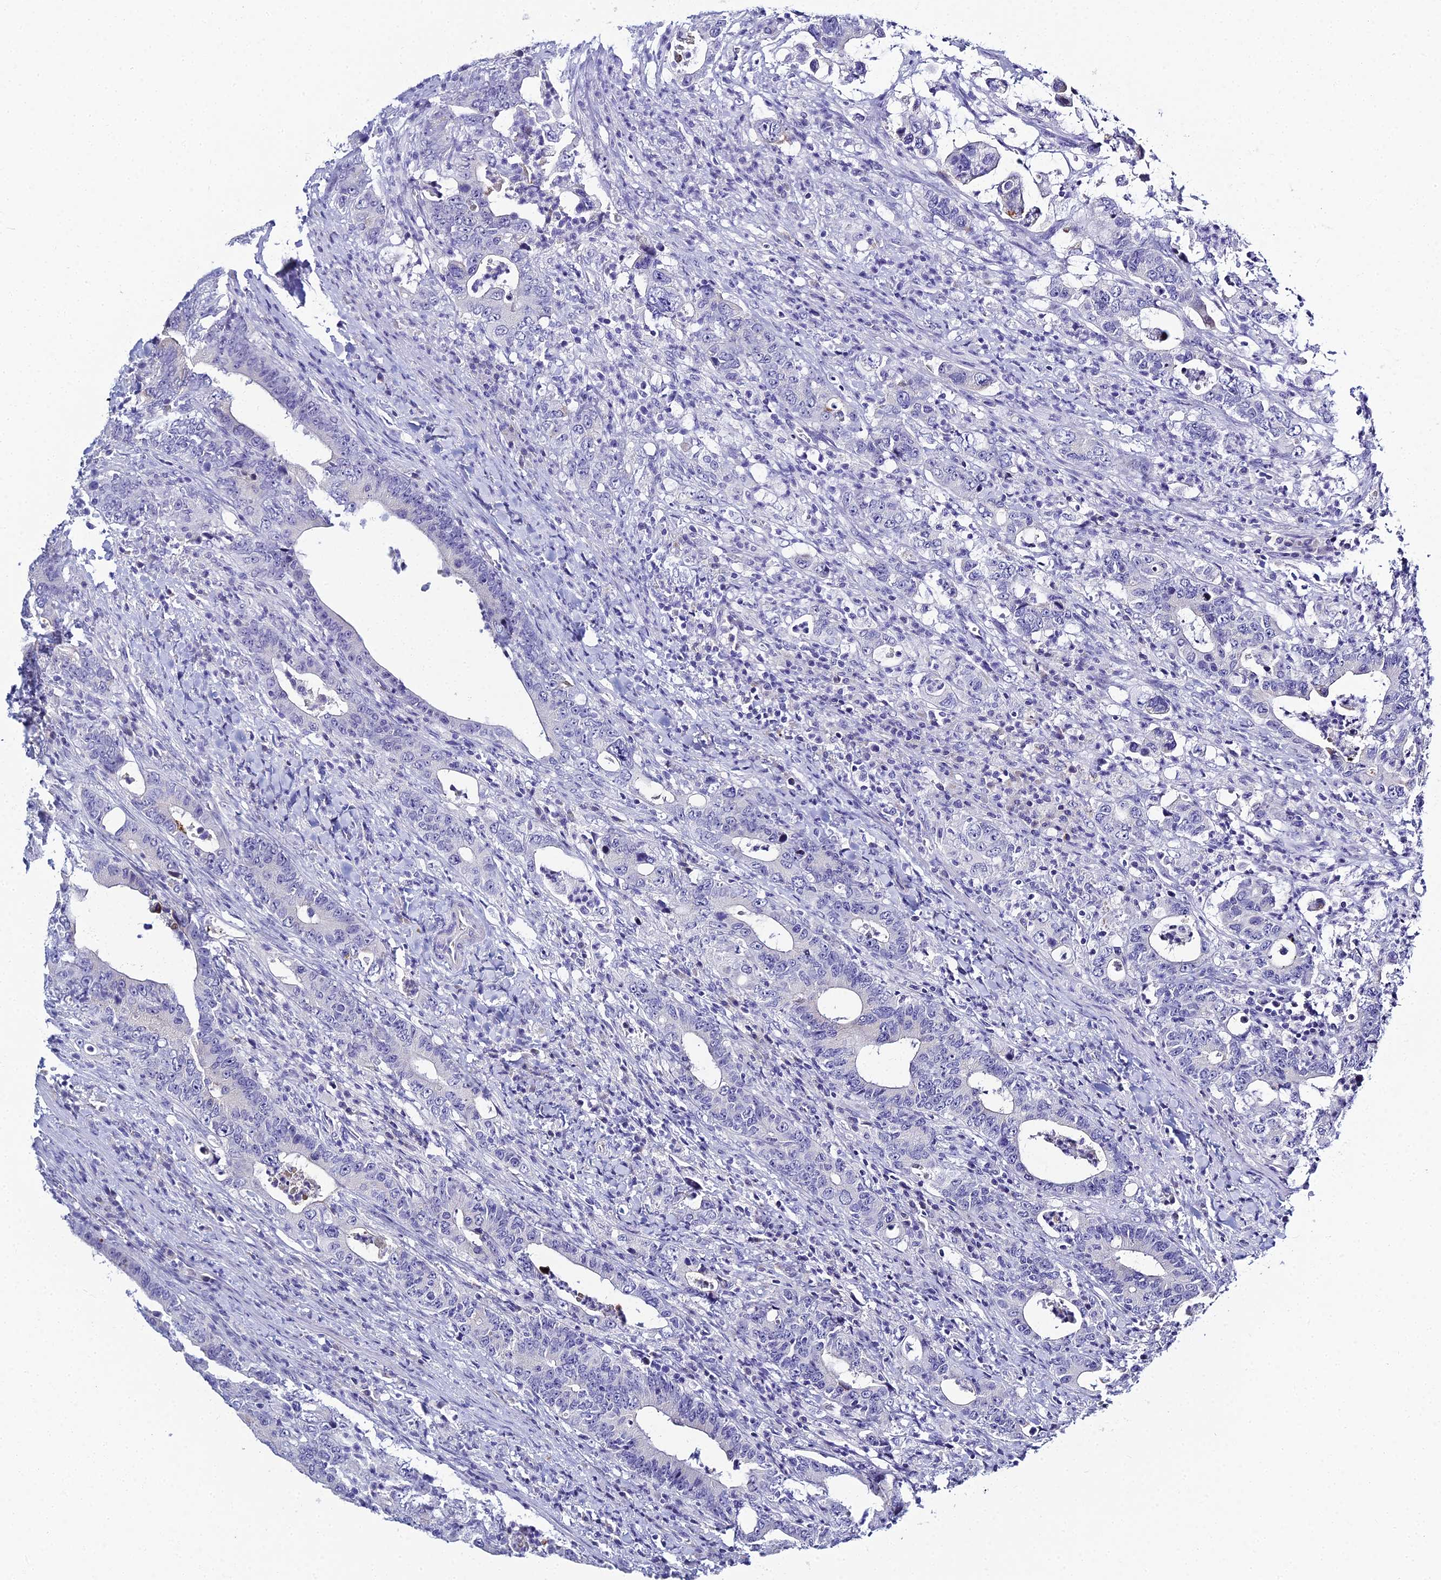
{"staining": {"intensity": "negative", "quantity": "none", "location": "none"}, "tissue": "colorectal cancer", "cell_type": "Tumor cells", "image_type": "cancer", "snomed": [{"axis": "morphology", "description": "Adenocarcinoma, NOS"}, {"axis": "topography", "description": "Colon"}], "caption": "The micrograph displays no significant expression in tumor cells of colorectal adenocarcinoma.", "gene": "MUC13", "patient": {"sex": "female", "age": 75}}